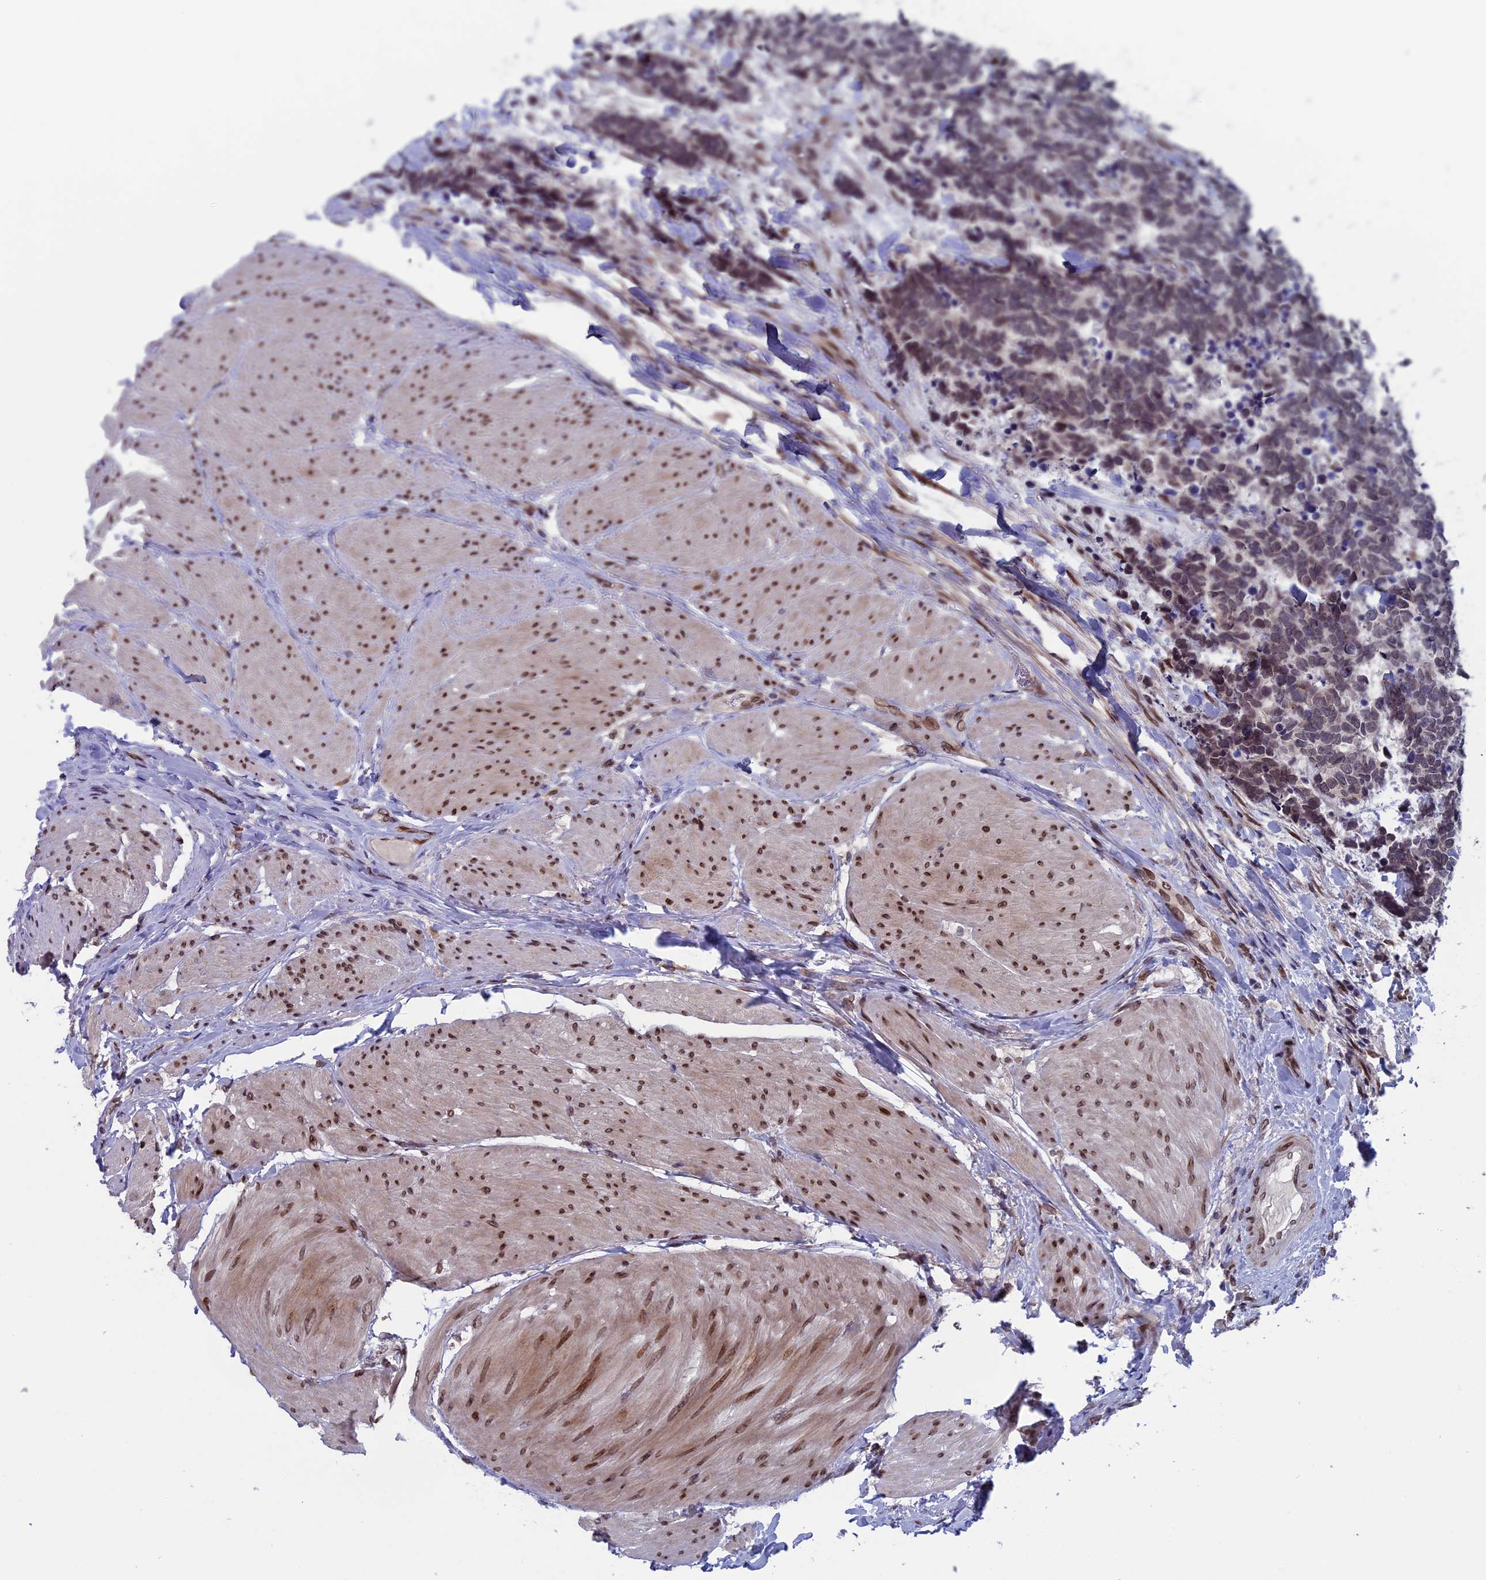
{"staining": {"intensity": "weak", "quantity": "25%-75%", "location": "nuclear"}, "tissue": "carcinoid", "cell_type": "Tumor cells", "image_type": "cancer", "snomed": [{"axis": "morphology", "description": "Carcinoma, NOS"}, {"axis": "morphology", "description": "Carcinoid, malignant, NOS"}, {"axis": "topography", "description": "Urinary bladder"}], "caption": "Immunohistochemistry of carcinoid (malignant) demonstrates low levels of weak nuclear positivity in about 25%-75% of tumor cells.", "gene": "GPSM1", "patient": {"sex": "male", "age": 57}}